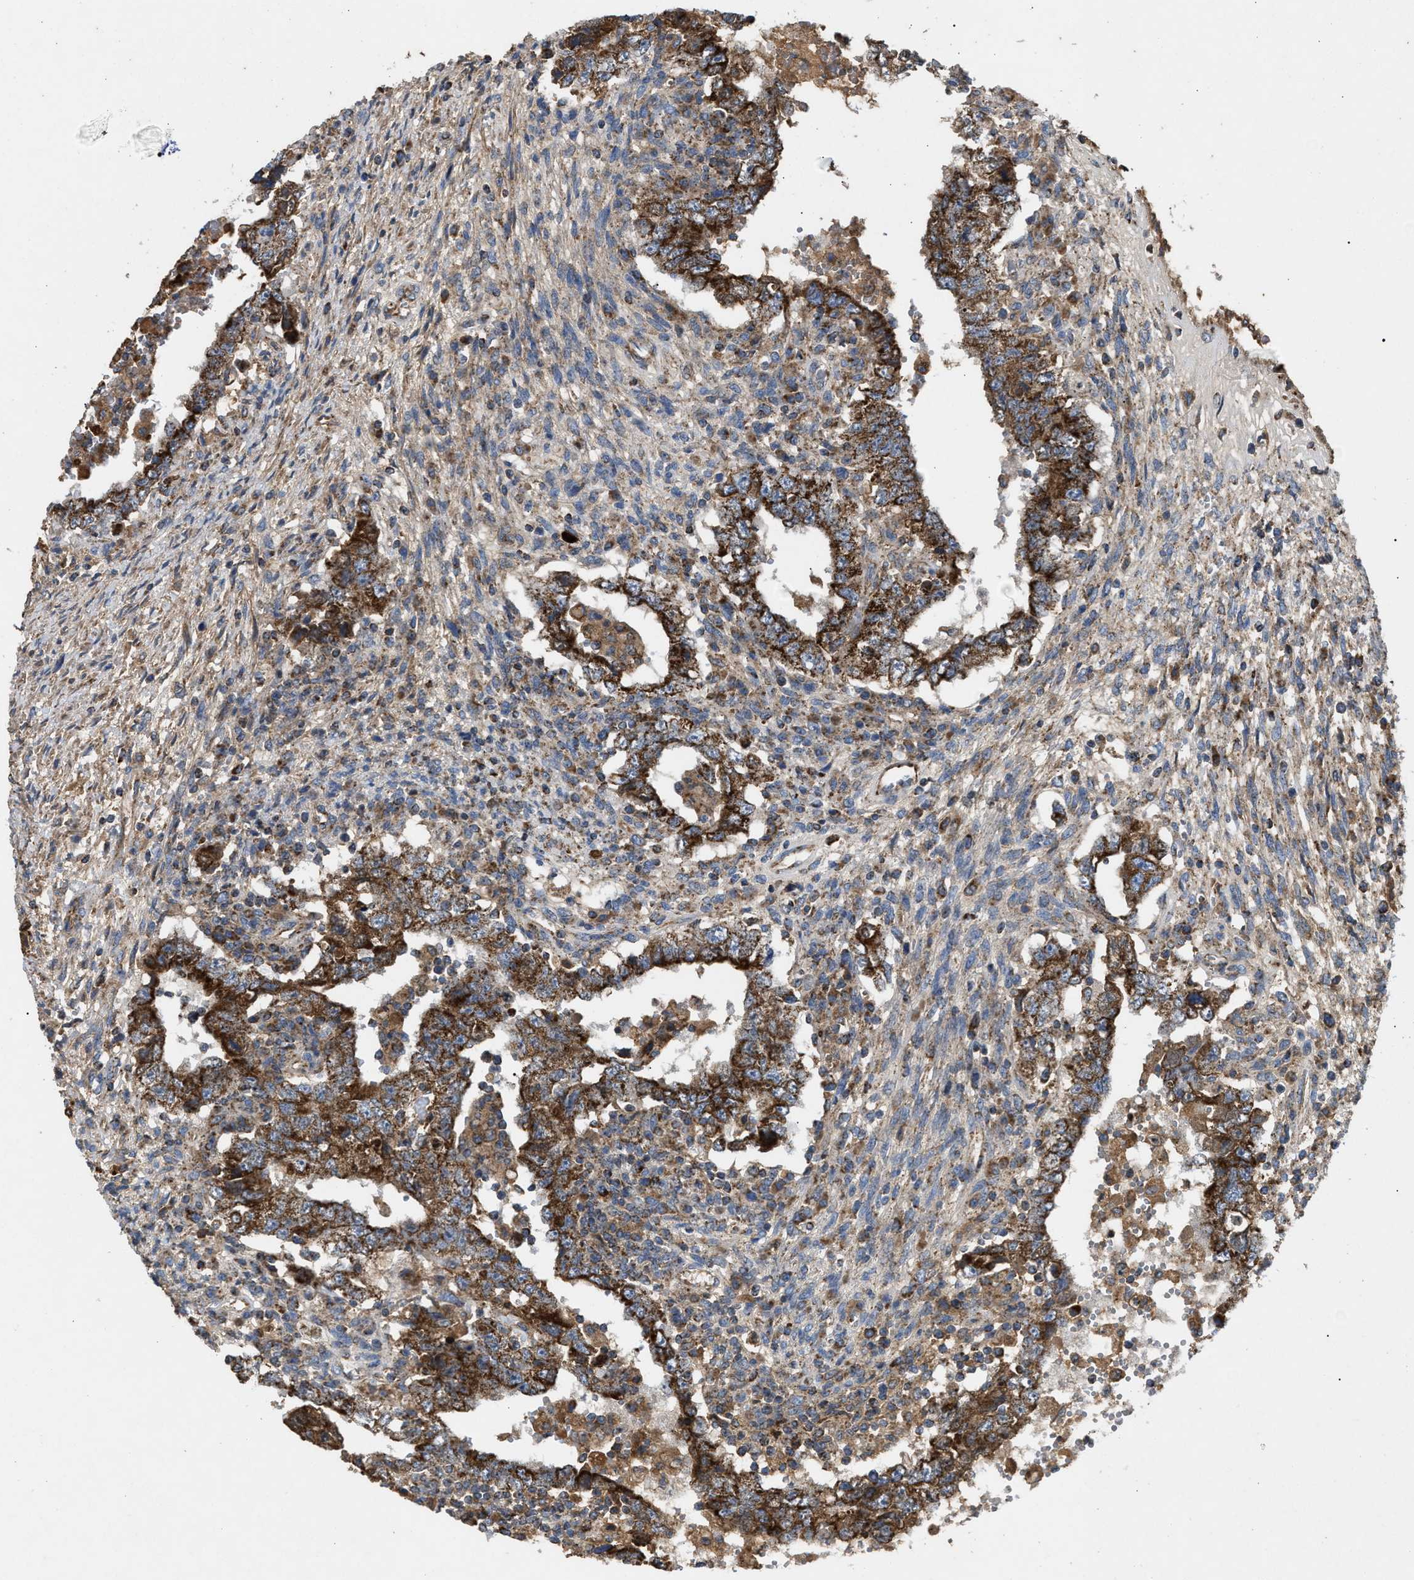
{"staining": {"intensity": "strong", "quantity": ">75%", "location": "cytoplasmic/membranous"}, "tissue": "testis cancer", "cell_type": "Tumor cells", "image_type": "cancer", "snomed": [{"axis": "morphology", "description": "Carcinoma, Embryonal, NOS"}, {"axis": "topography", "description": "Testis"}], "caption": "Human testis cancer stained for a protein (brown) reveals strong cytoplasmic/membranous positive staining in about >75% of tumor cells.", "gene": "TACO1", "patient": {"sex": "male", "age": 26}}